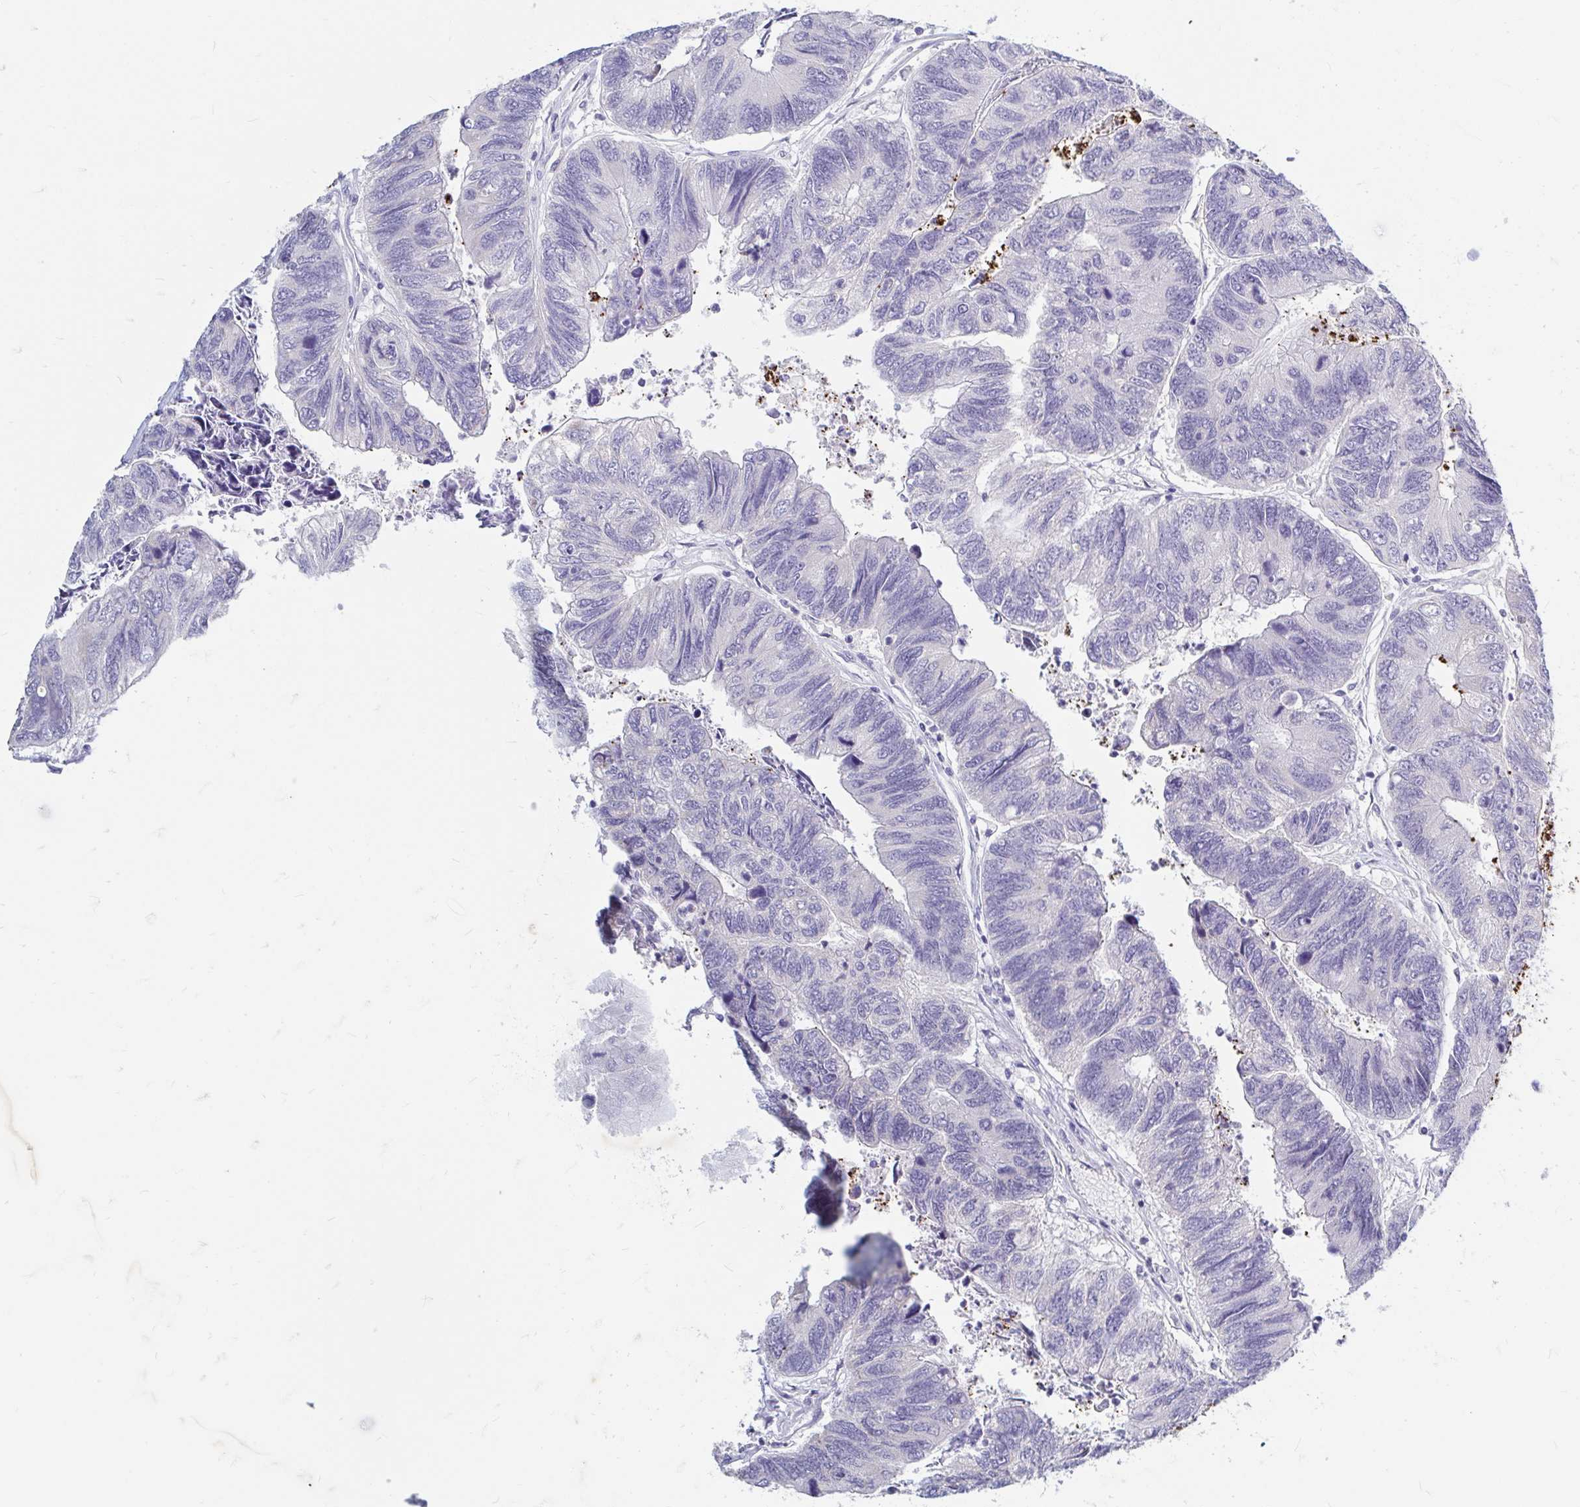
{"staining": {"intensity": "negative", "quantity": "none", "location": "none"}, "tissue": "colorectal cancer", "cell_type": "Tumor cells", "image_type": "cancer", "snomed": [{"axis": "morphology", "description": "Adenocarcinoma, NOS"}, {"axis": "topography", "description": "Colon"}], "caption": "DAB immunohistochemical staining of human adenocarcinoma (colorectal) demonstrates no significant expression in tumor cells.", "gene": "ADH1A", "patient": {"sex": "female", "age": 67}}